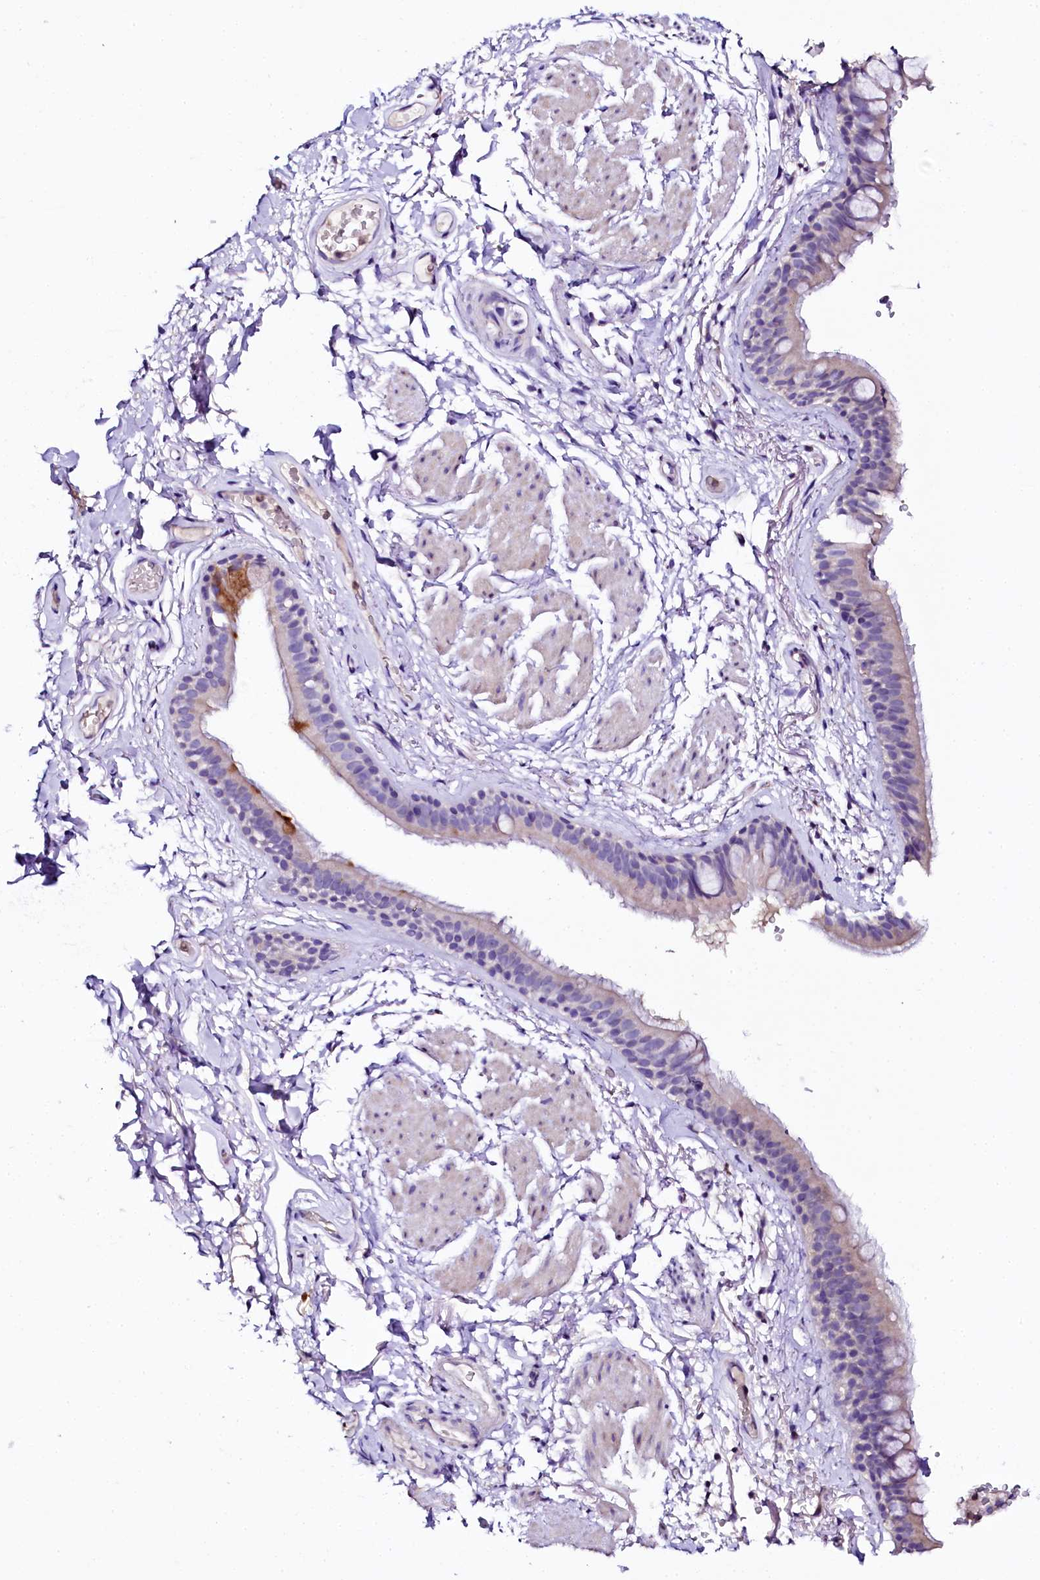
{"staining": {"intensity": "weak", "quantity": "<25%", "location": "cytoplasmic/membranous"}, "tissue": "bronchus", "cell_type": "Respiratory epithelial cells", "image_type": "normal", "snomed": [{"axis": "morphology", "description": "Normal tissue, NOS"}, {"axis": "topography", "description": "Cartilage tissue"}], "caption": "Micrograph shows no protein expression in respiratory epithelial cells of benign bronchus. (Stains: DAB immunohistochemistry (IHC) with hematoxylin counter stain, Microscopy: brightfield microscopy at high magnification).", "gene": "NAA16", "patient": {"sex": "male", "age": 63}}